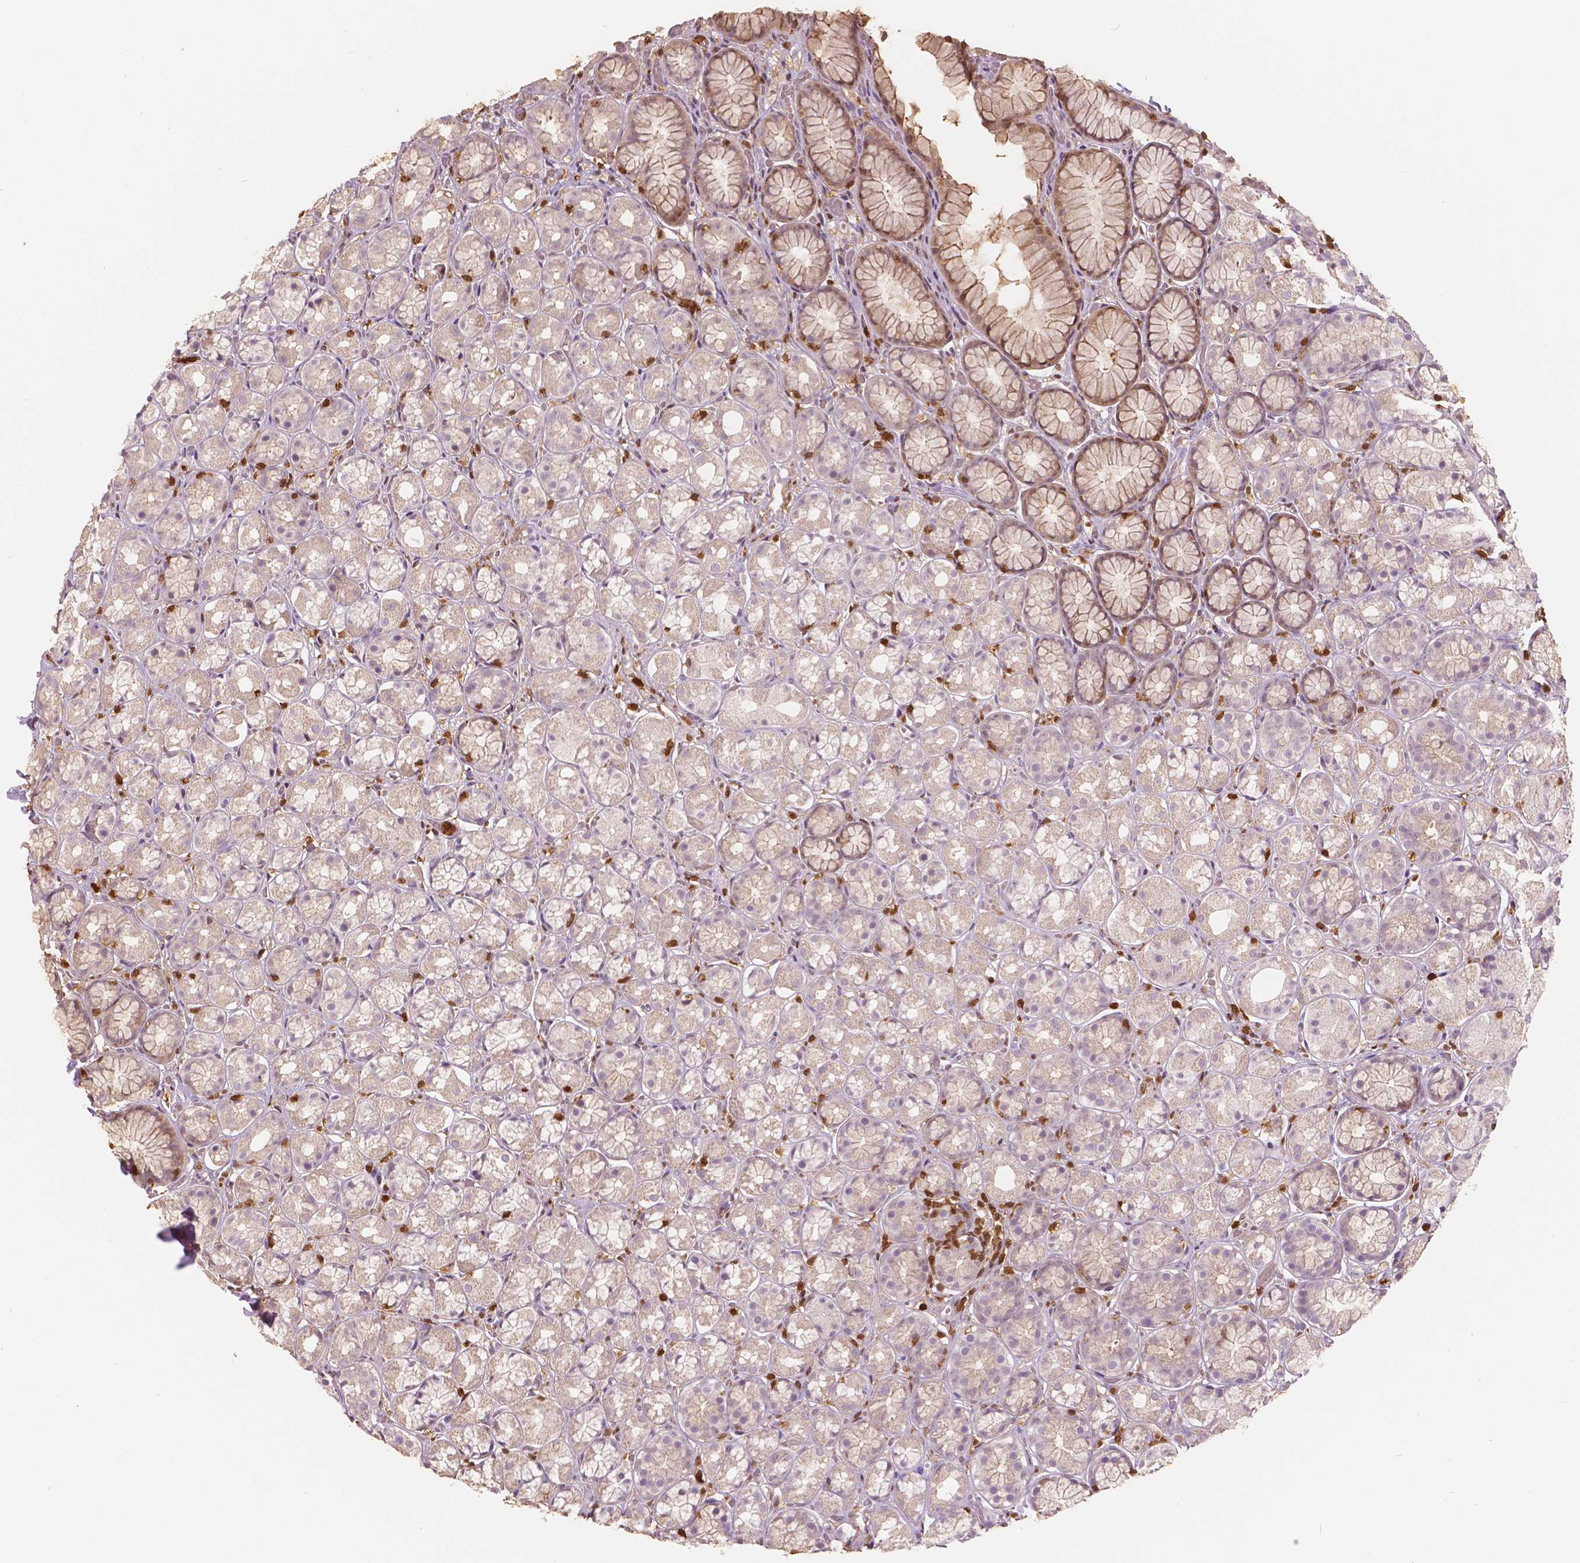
{"staining": {"intensity": "weak", "quantity": "<25%", "location": "cytoplasmic/membranous"}, "tissue": "stomach", "cell_type": "Glandular cells", "image_type": "normal", "snomed": [{"axis": "morphology", "description": "Normal tissue, NOS"}, {"axis": "topography", "description": "Stomach"}], "caption": "This photomicrograph is of benign stomach stained with IHC to label a protein in brown with the nuclei are counter-stained blue. There is no expression in glandular cells. (Immunohistochemistry (ihc), brightfield microscopy, high magnification).", "gene": "S100A4", "patient": {"sex": "male", "age": 70}}